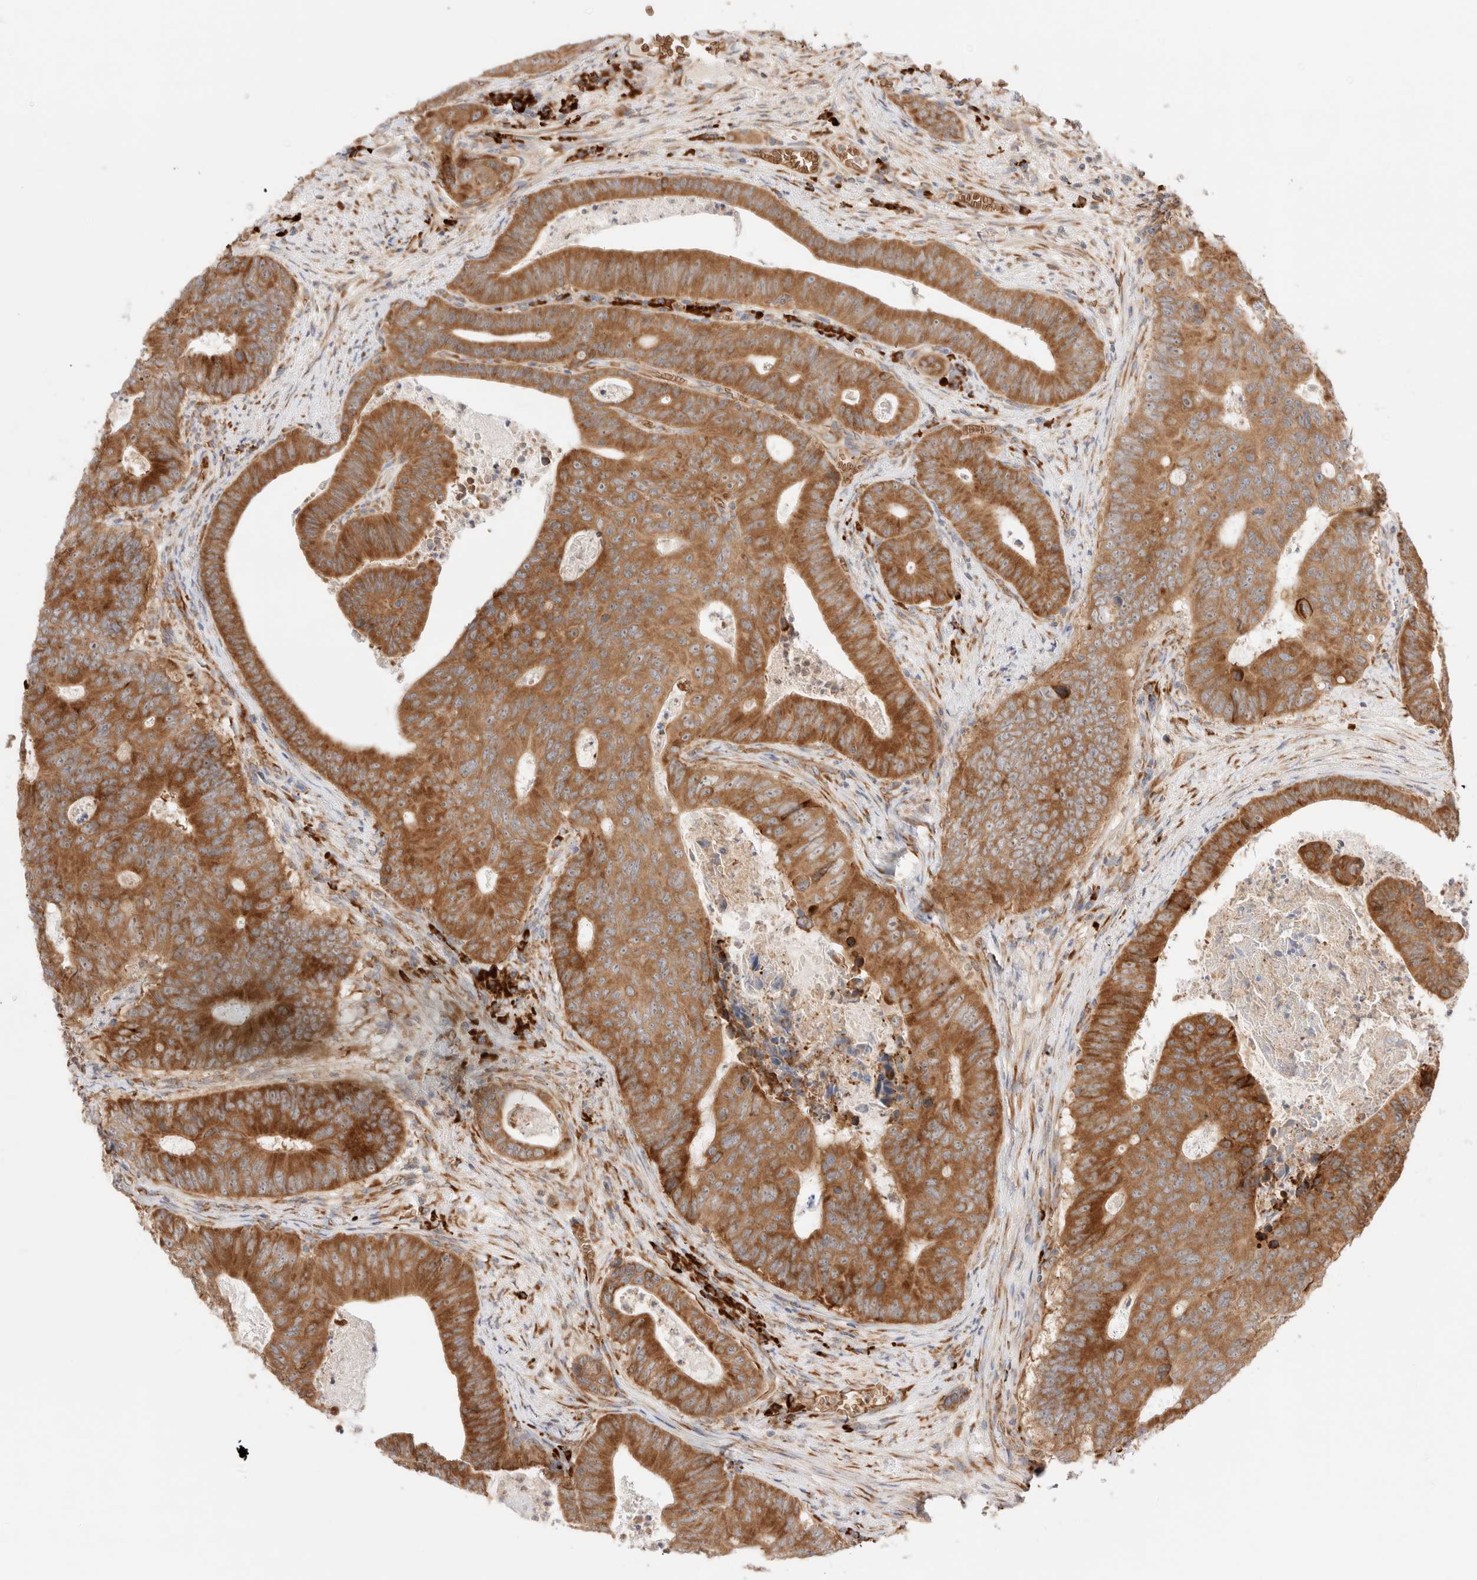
{"staining": {"intensity": "moderate", "quantity": ">75%", "location": "cytoplasmic/membranous"}, "tissue": "colorectal cancer", "cell_type": "Tumor cells", "image_type": "cancer", "snomed": [{"axis": "morphology", "description": "Adenocarcinoma, NOS"}, {"axis": "topography", "description": "Colon"}], "caption": "IHC of colorectal cancer (adenocarcinoma) reveals medium levels of moderate cytoplasmic/membranous positivity in about >75% of tumor cells. (DAB = brown stain, brightfield microscopy at high magnification).", "gene": "UTS2B", "patient": {"sex": "male", "age": 87}}